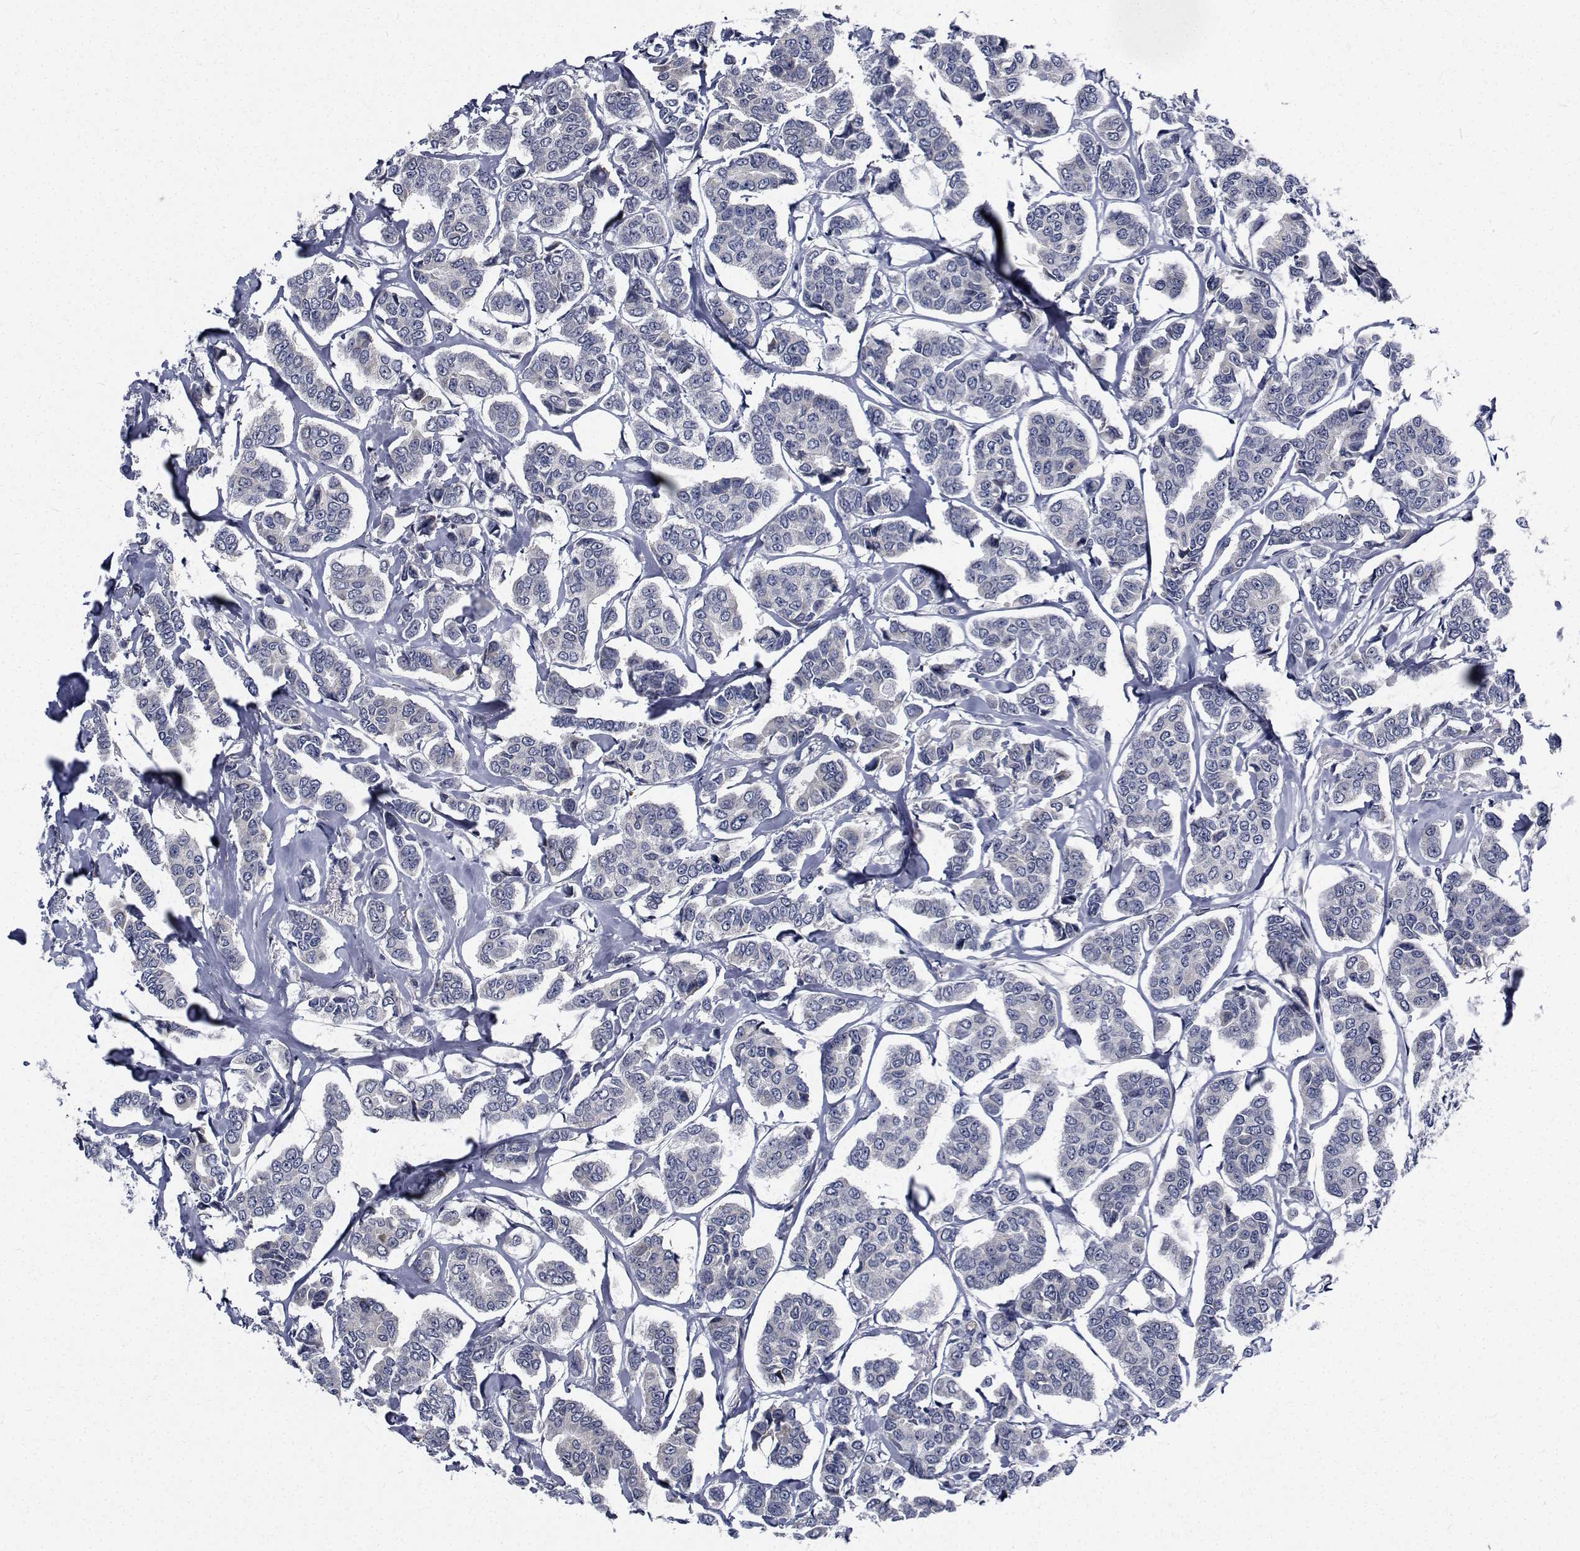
{"staining": {"intensity": "negative", "quantity": "none", "location": "none"}, "tissue": "breast cancer", "cell_type": "Tumor cells", "image_type": "cancer", "snomed": [{"axis": "morphology", "description": "Duct carcinoma"}, {"axis": "topography", "description": "Breast"}], "caption": "Breast cancer (intraductal carcinoma) was stained to show a protein in brown. There is no significant positivity in tumor cells. Nuclei are stained in blue.", "gene": "TTBK1", "patient": {"sex": "female", "age": 94}}